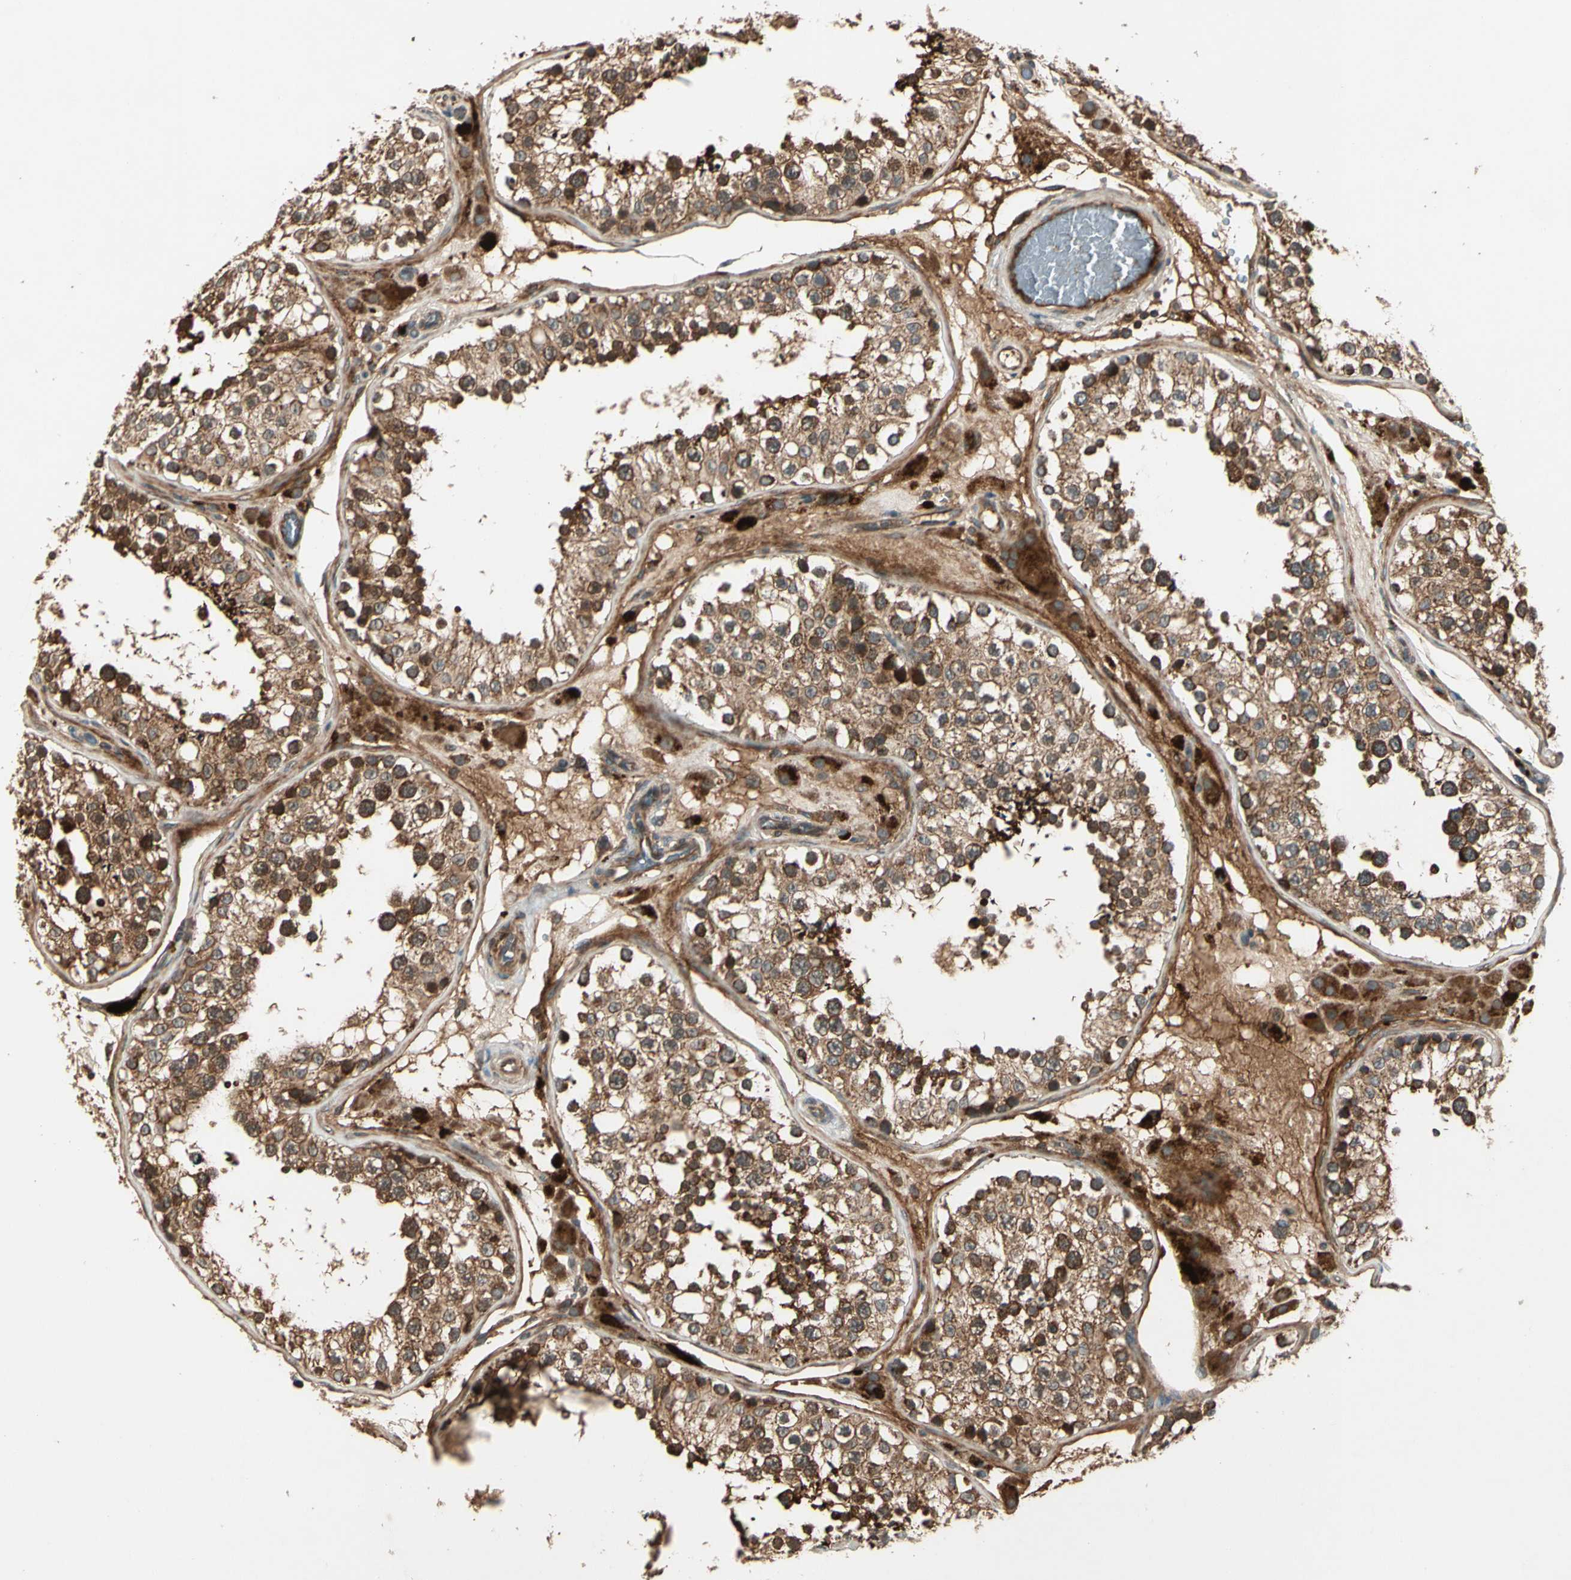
{"staining": {"intensity": "strong", "quantity": ">75%", "location": "cytoplasmic/membranous"}, "tissue": "testis", "cell_type": "Cells in seminiferous ducts", "image_type": "normal", "snomed": [{"axis": "morphology", "description": "Normal tissue, NOS"}, {"axis": "topography", "description": "Testis"}], "caption": "Protein expression analysis of unremarkable human testis reveals strong cytoplasmic/membranous expression in about >75% of cells in seminiferous ducts. Immunohistochemistry (ihc) stains the protein in brown and the nuclei are stained blue.", "gene": "ACVR1C", "patient": {"sex": "male", "age": 26}}